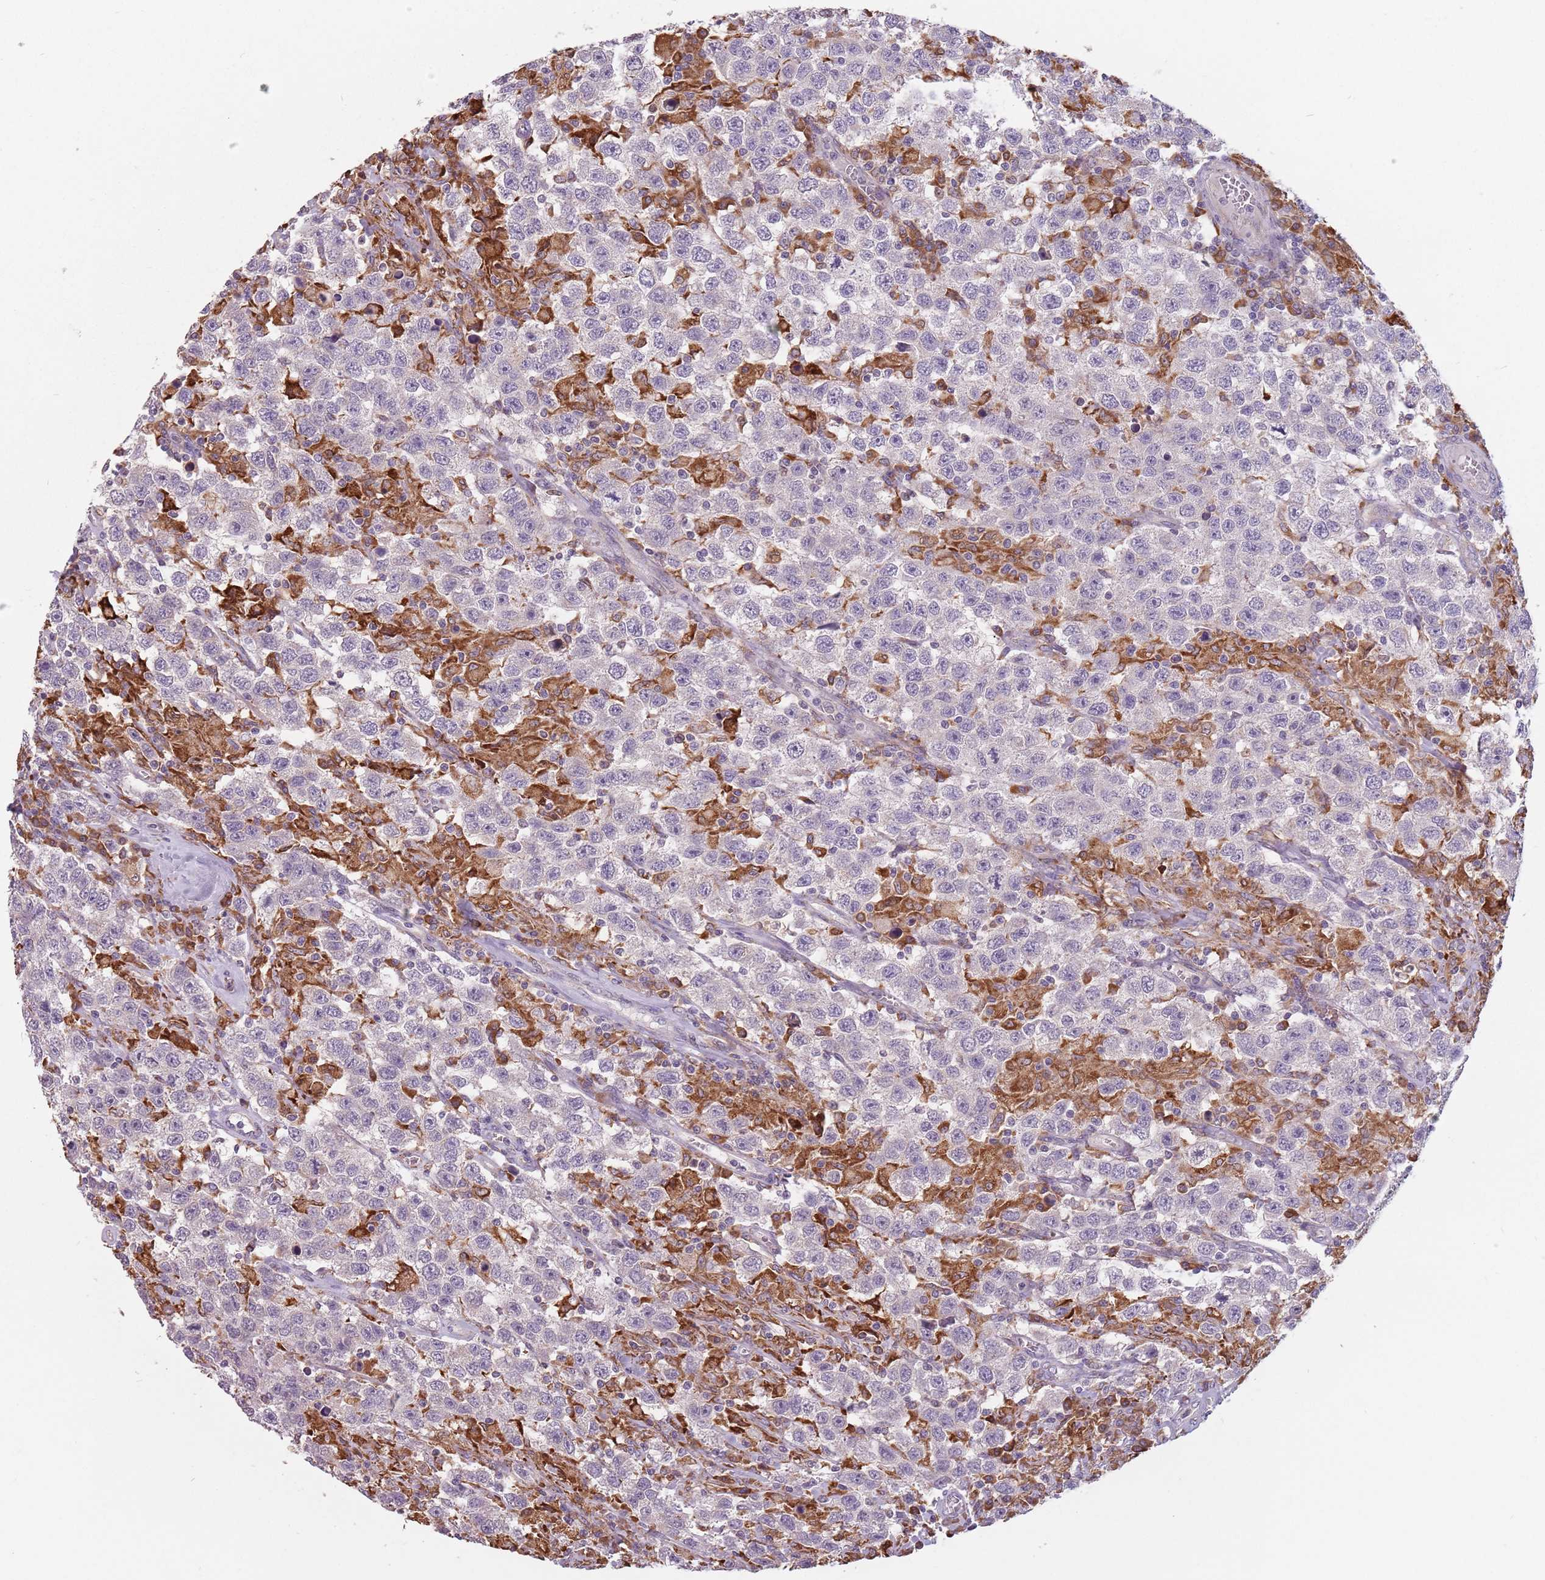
{"staining": {"intensity": "negative", "quantity": "none", "location": "none"}, "tissue": "testis cancer", "cell_type": "Tumor cells", "image_type": "cancer", "snomed": [{"axis": "morphology", "description": "Seminoma, NOS"}, {"axis": "topography", "description": "Testis"}], "caption": "This is an immunohistochemistry (IHC) photomicrograph of testis cancer. There is no positivity in tumor cells.", "gene": "RPS9", "patient": {"sex": "male", "age": 41}}